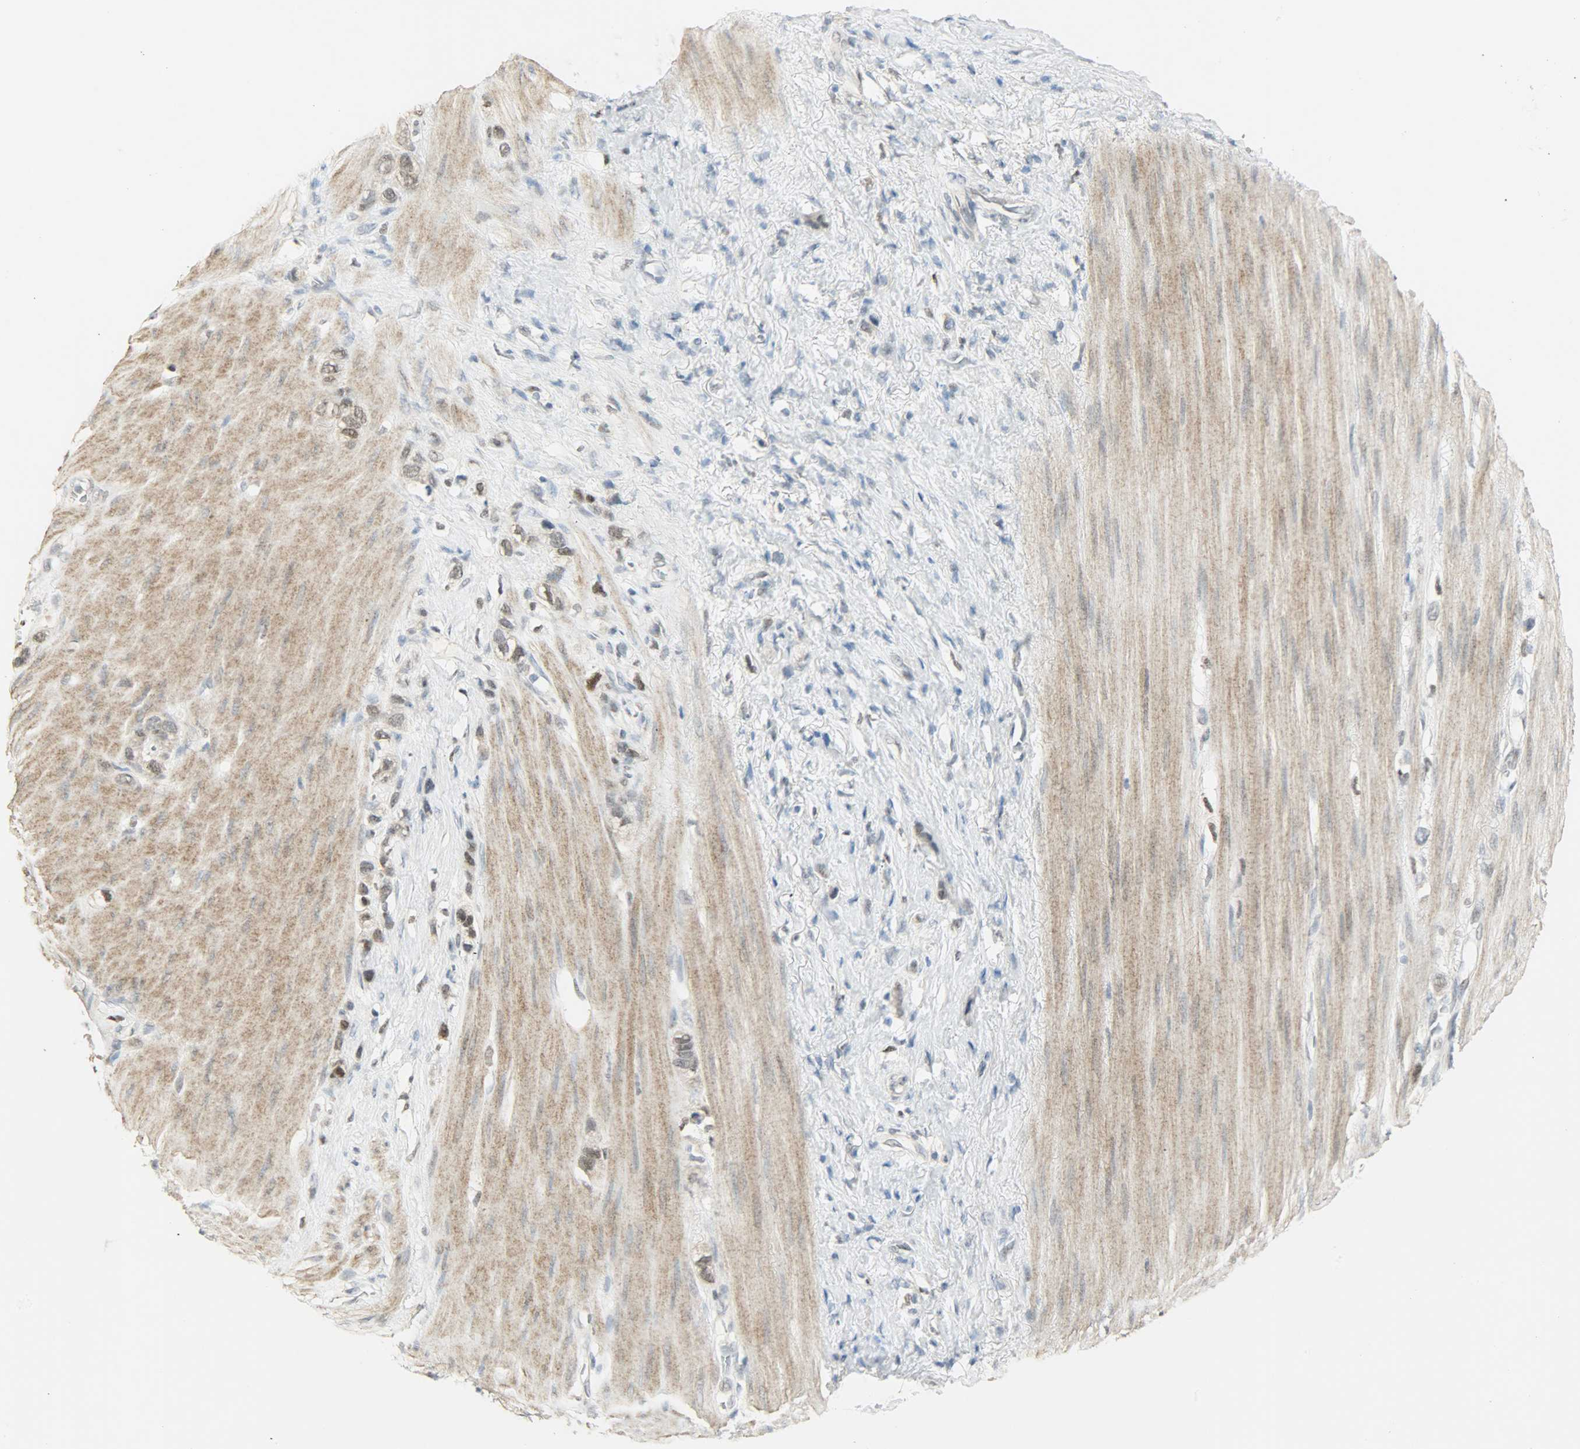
{"staining": {"intensity": "weak", "quantity": "<25%", "location": "nuclear"}, "tissue": "stomach cancer", "cell_type": "Tumor cells", "image_type": "cancer", "snomed": [{"axis": "morphology", "description": "Normal tissue, NOS"}, {"axis": "morphology", "description": "Adenocarcinoma, NOS"}, {"axis": "morphology", "description": "Adenocarcinoma, High grade"}, {"axis": "topography", "description": "Stomach, upper"}, {"axis": "topography", "description": "Stomach"}], "caption": "Immunohistochemical staining of human stomach cancer (adenocarcinoma (high-grade)) reveals no significant staining in tumor cells.", "gene": "PPARG", "patient": {"sex": "female", "age": 65}}